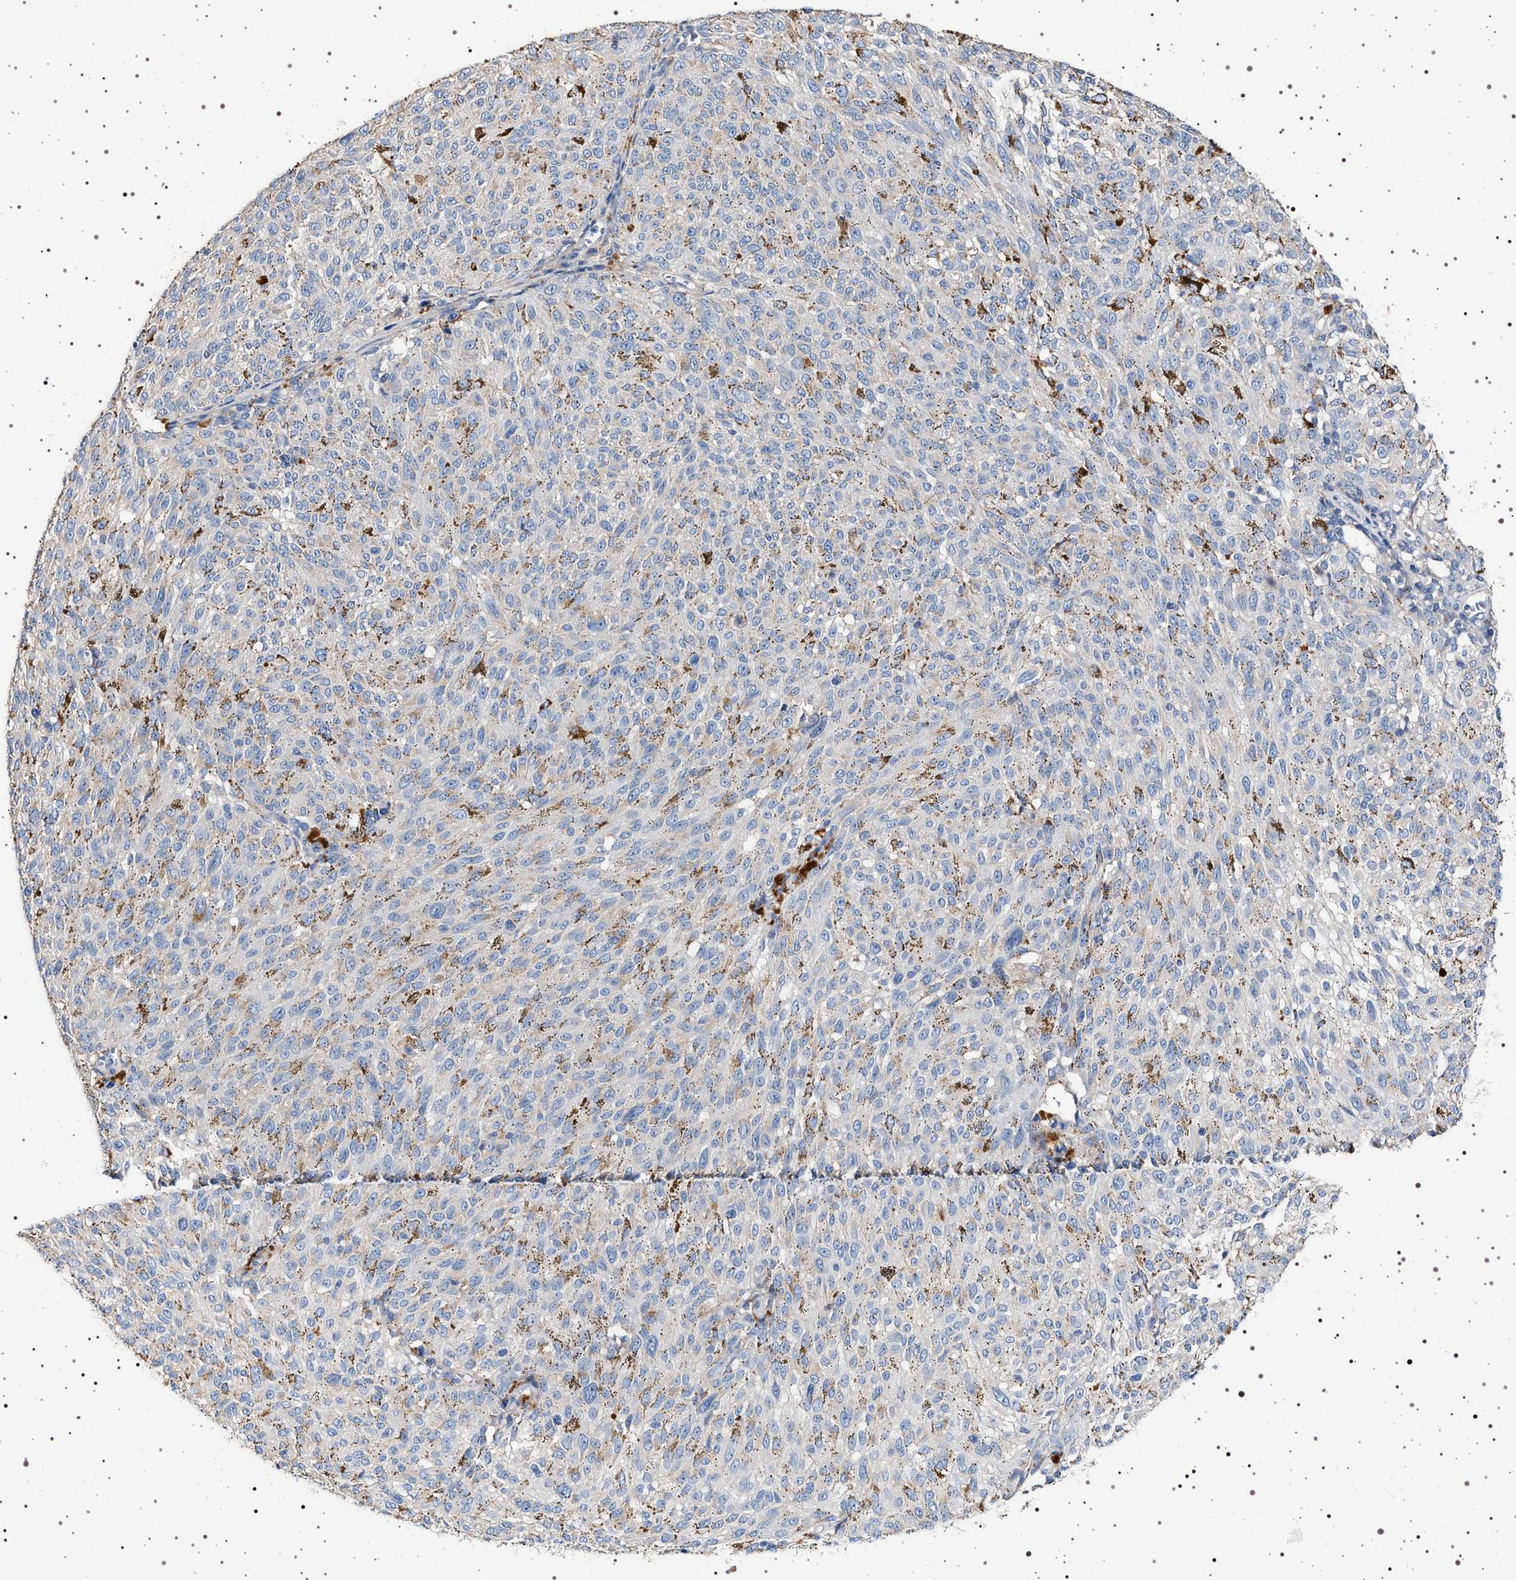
{"staining": {"intensity": "negative", "quantity": "none", "location": "none"}, "tissue": "melanoma", "cell_type": "Tumor cells", "image_type": "cancer", "snomed": [{"axis": "morphology", "description": "Malignant melanoma, NOS"}, {"axis": "topography", "description": "Skin"}], "caption": "The micrograph reveals no staining of tumor cells in melanoma.", "gene": "NAALADL2", "patient": {"sex": "female", "age": 72}}